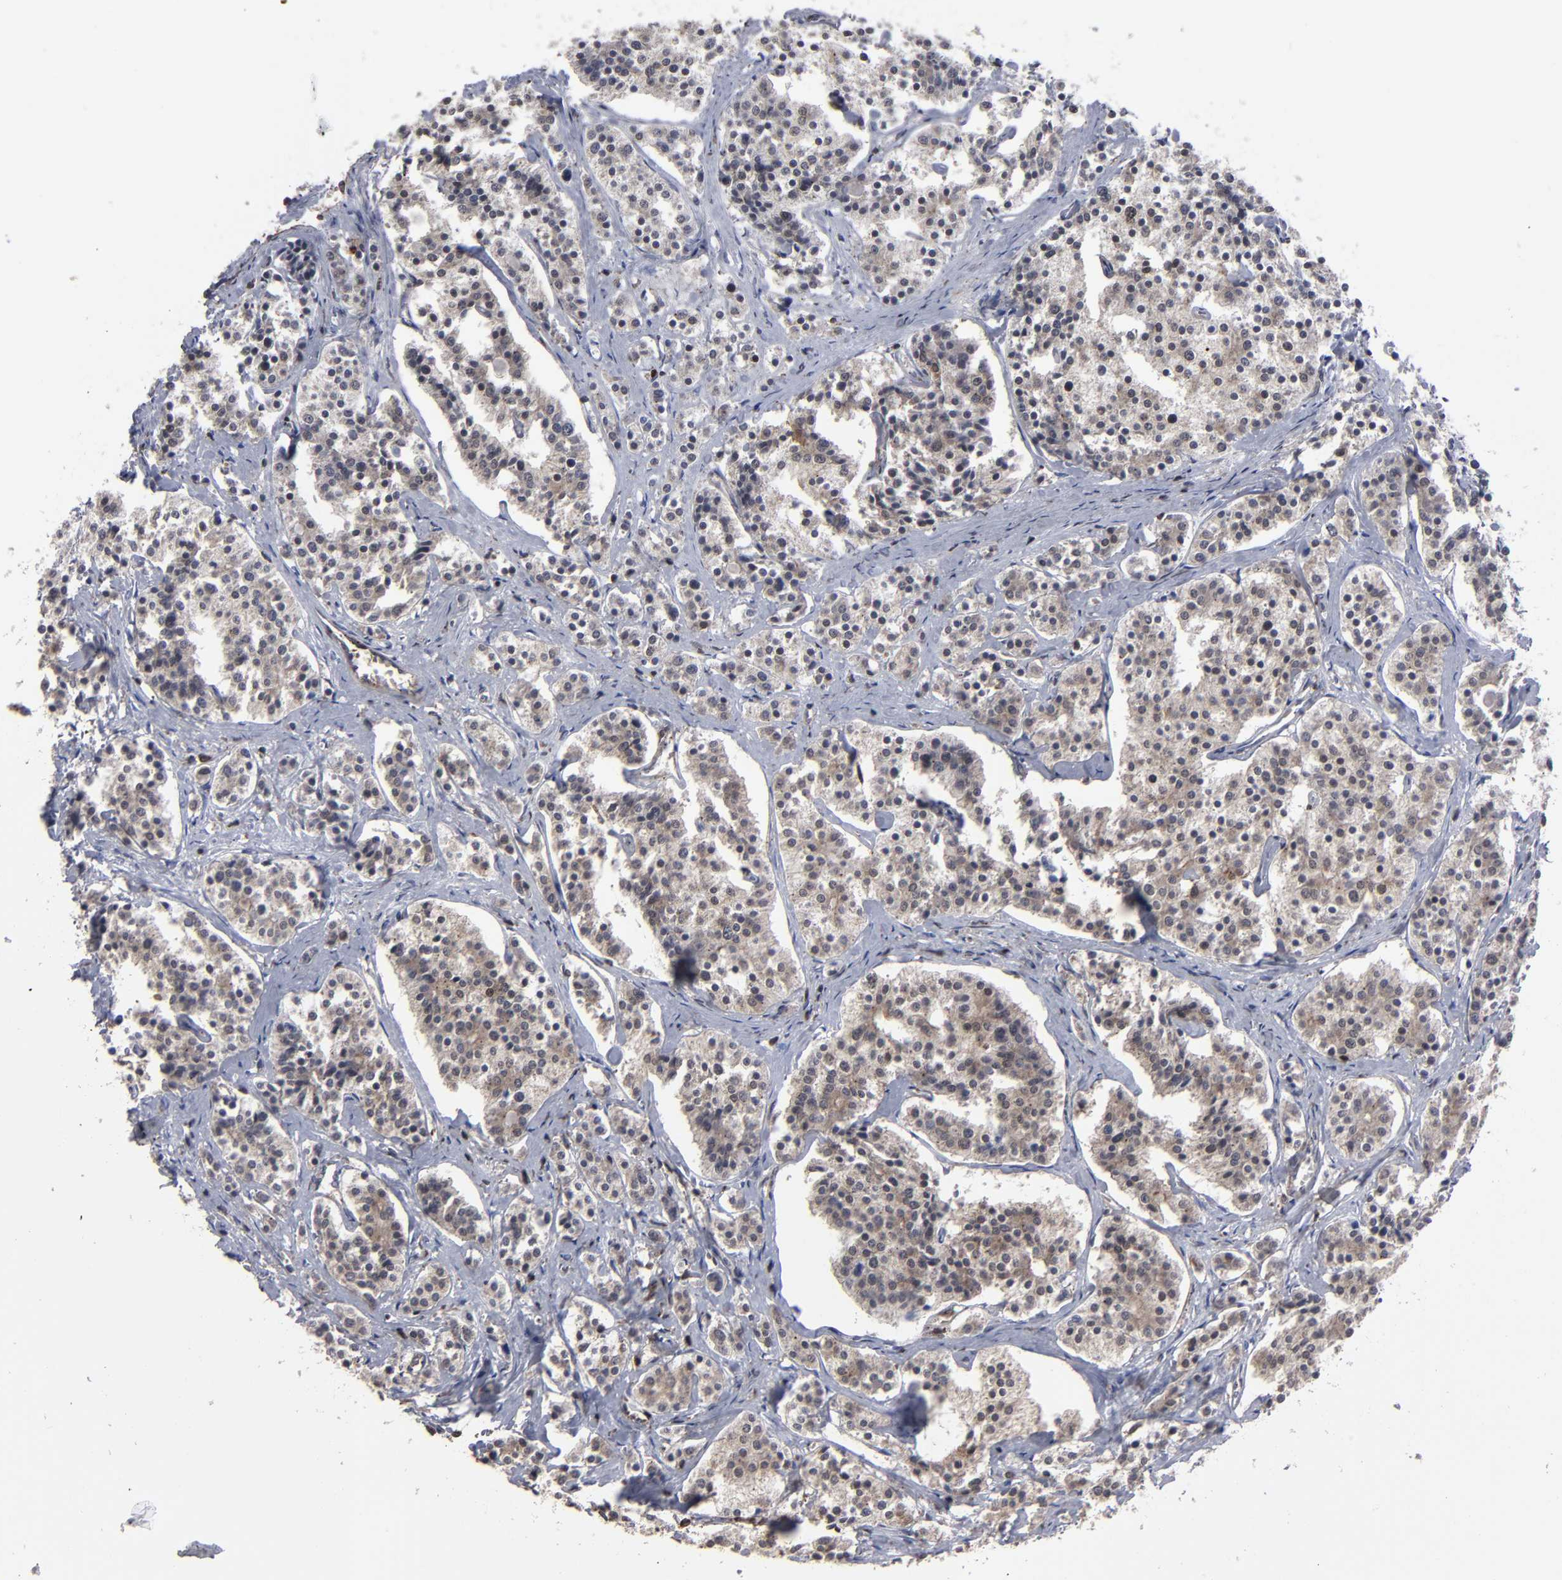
{"staining": {"intensity": "moderate", "quantity": ">75%", "location": "cytoplasmic/membranous"}, "tissue": "carcinoid", "cell_type": "Tumor cells", "image_type": "cancer", "snomed": [{"axis": "morphology", "description": "Carcinoid, malignant, NOS"}, {"axis": "topography", "description": "Small intestine"}], "caption": "Protein staining exhibits moderate cytoplasmic/membranous positivity in approximately >75% of tumor cells in malignant carcinoid.", "gene": "KIAA2026", "patient": {"sex": "male", "age": 63}}